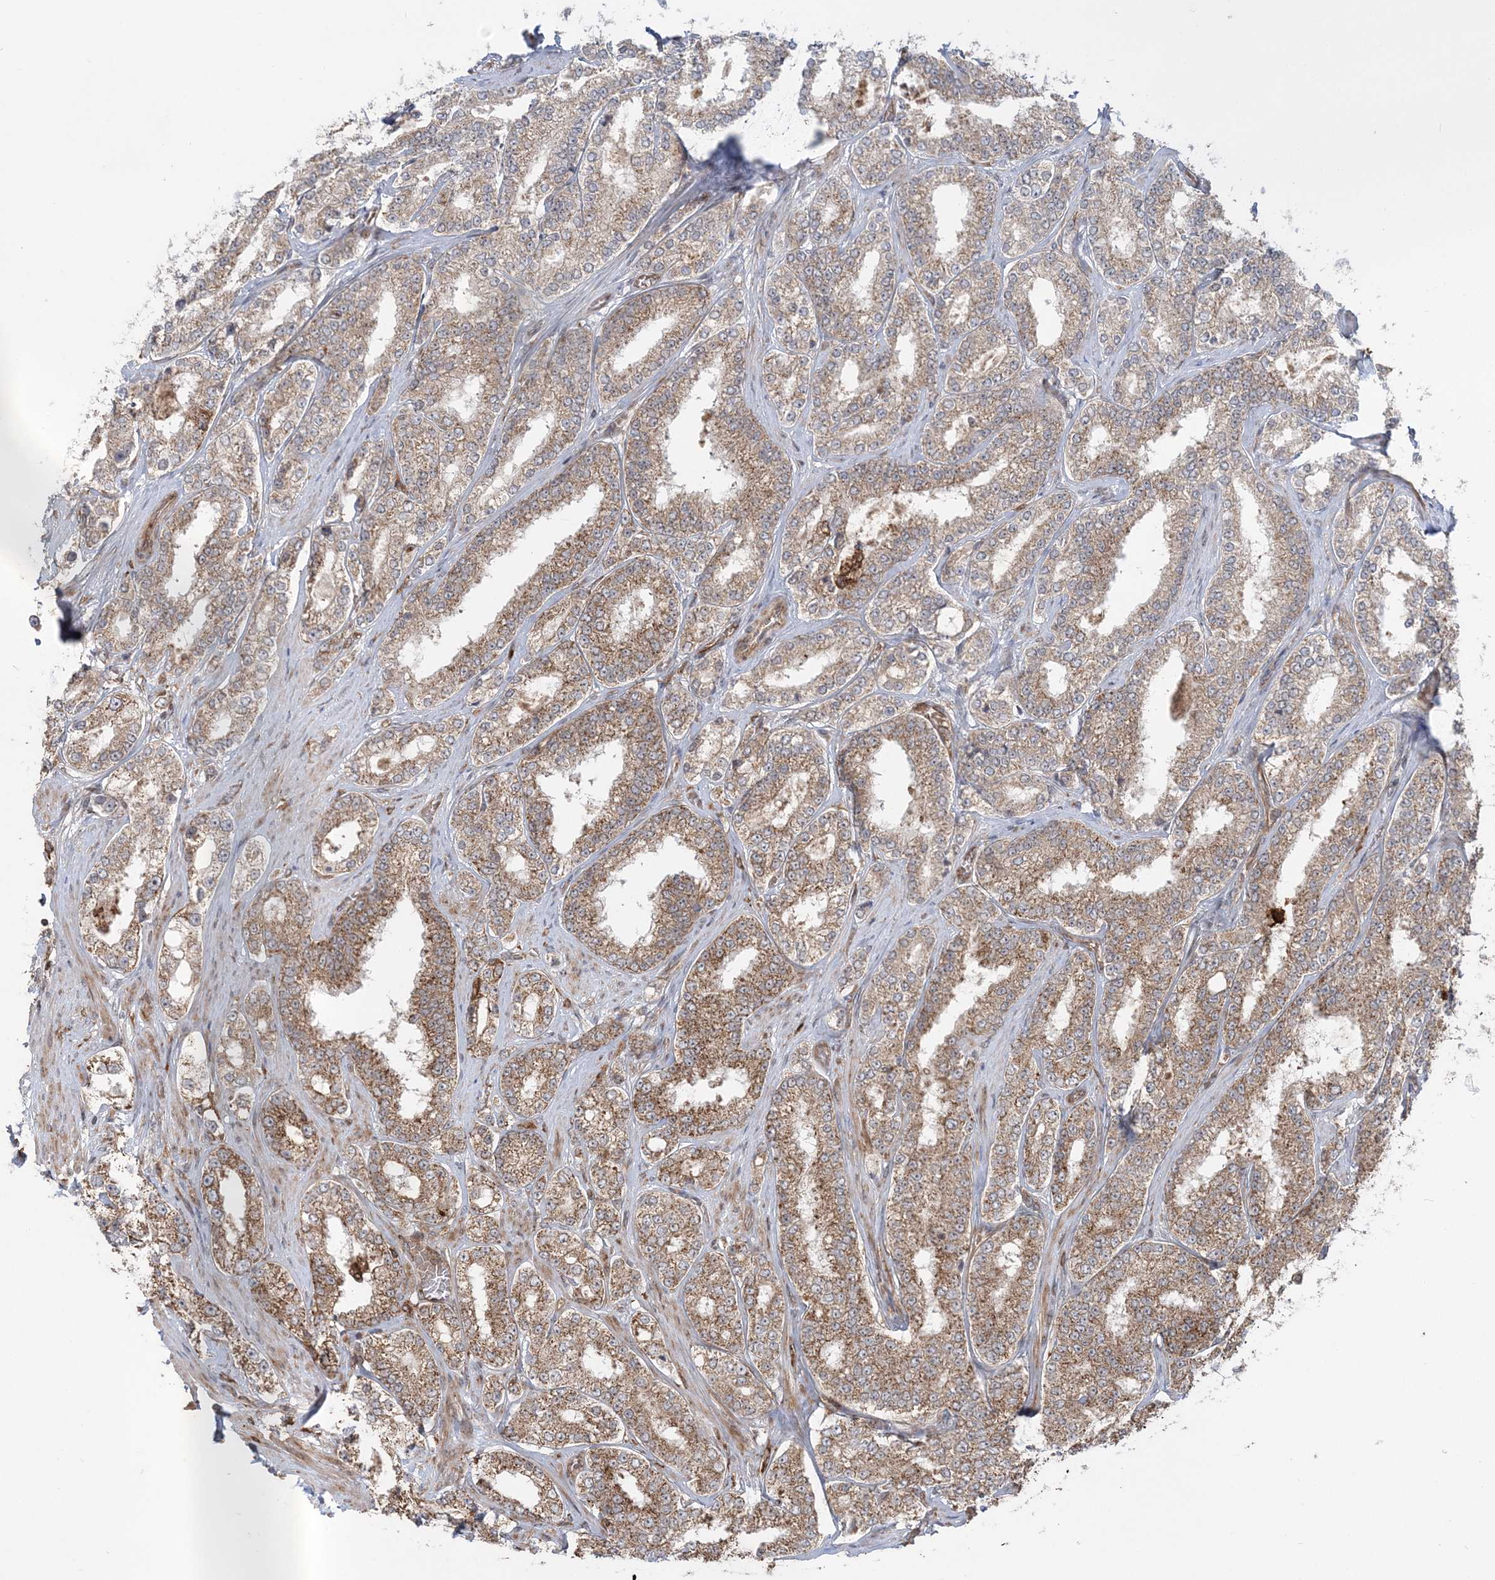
{"staining": {"intensity": "moderate", "quantity": ">75%", "location": "cytoplasmic/membranous"}, "tissue": "prostate cancer", "cell_type": "Tumor cells", "image_type": "cancer", "snomed": [{"axis": "morphology", "description": "Normal tissue, NOS"}, {"axis": "morphology", "description": "Adenocarcinoma, High grade"}, {"axis": "topography", "description": "Prostate"}], "caption": "Immunohistochemical staining of human prostate high-grade adenocarcinoma reveals moderate cytoplasmic/membranous protein positivity in approximately >75% of tumor cells.", "gene": "LRPPRC", "patient": {"sex": "male", "age": 83}}